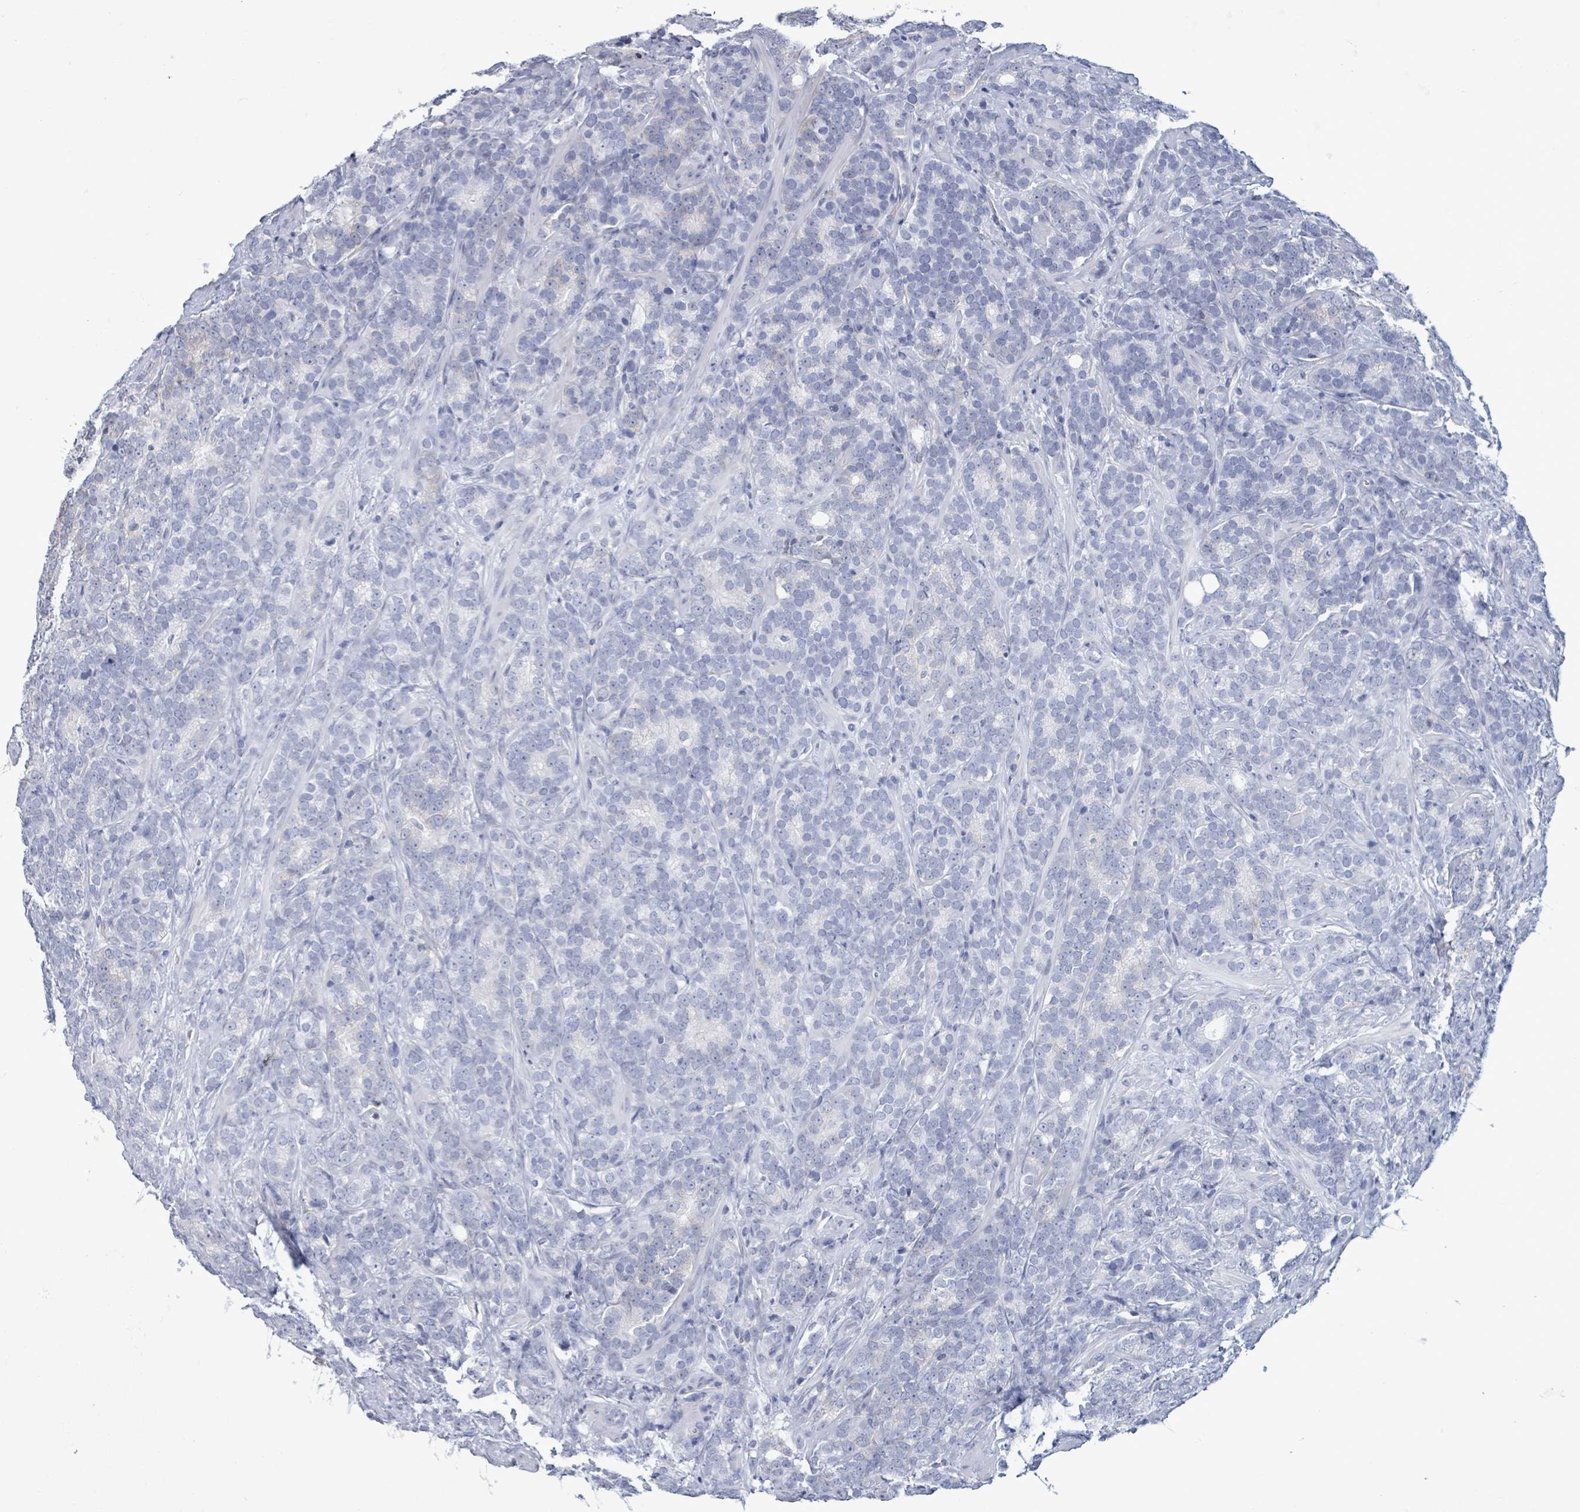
{"staining": {"intensity": "negative", "quantity": "none", "location": "none"}, "tissue": "prostate cancer", "cell_type": "Tumor cells", "image_type": "cancer", "snomed": [{"axis": "morphology", "description": "Adenocarcinoma, High grade"}, {"axis": "topography", "description": "Prostate"}], "caption": "A high-resolution photomicrograph shows immunohistochemistry staining of prostate cancer (adenocarcinoma (high-grade)), which shows no significant staining in tumor cells. Nuclei are stained in blue.", "gene": "BSG", "patient": {"sex": "male", "age": 64}}